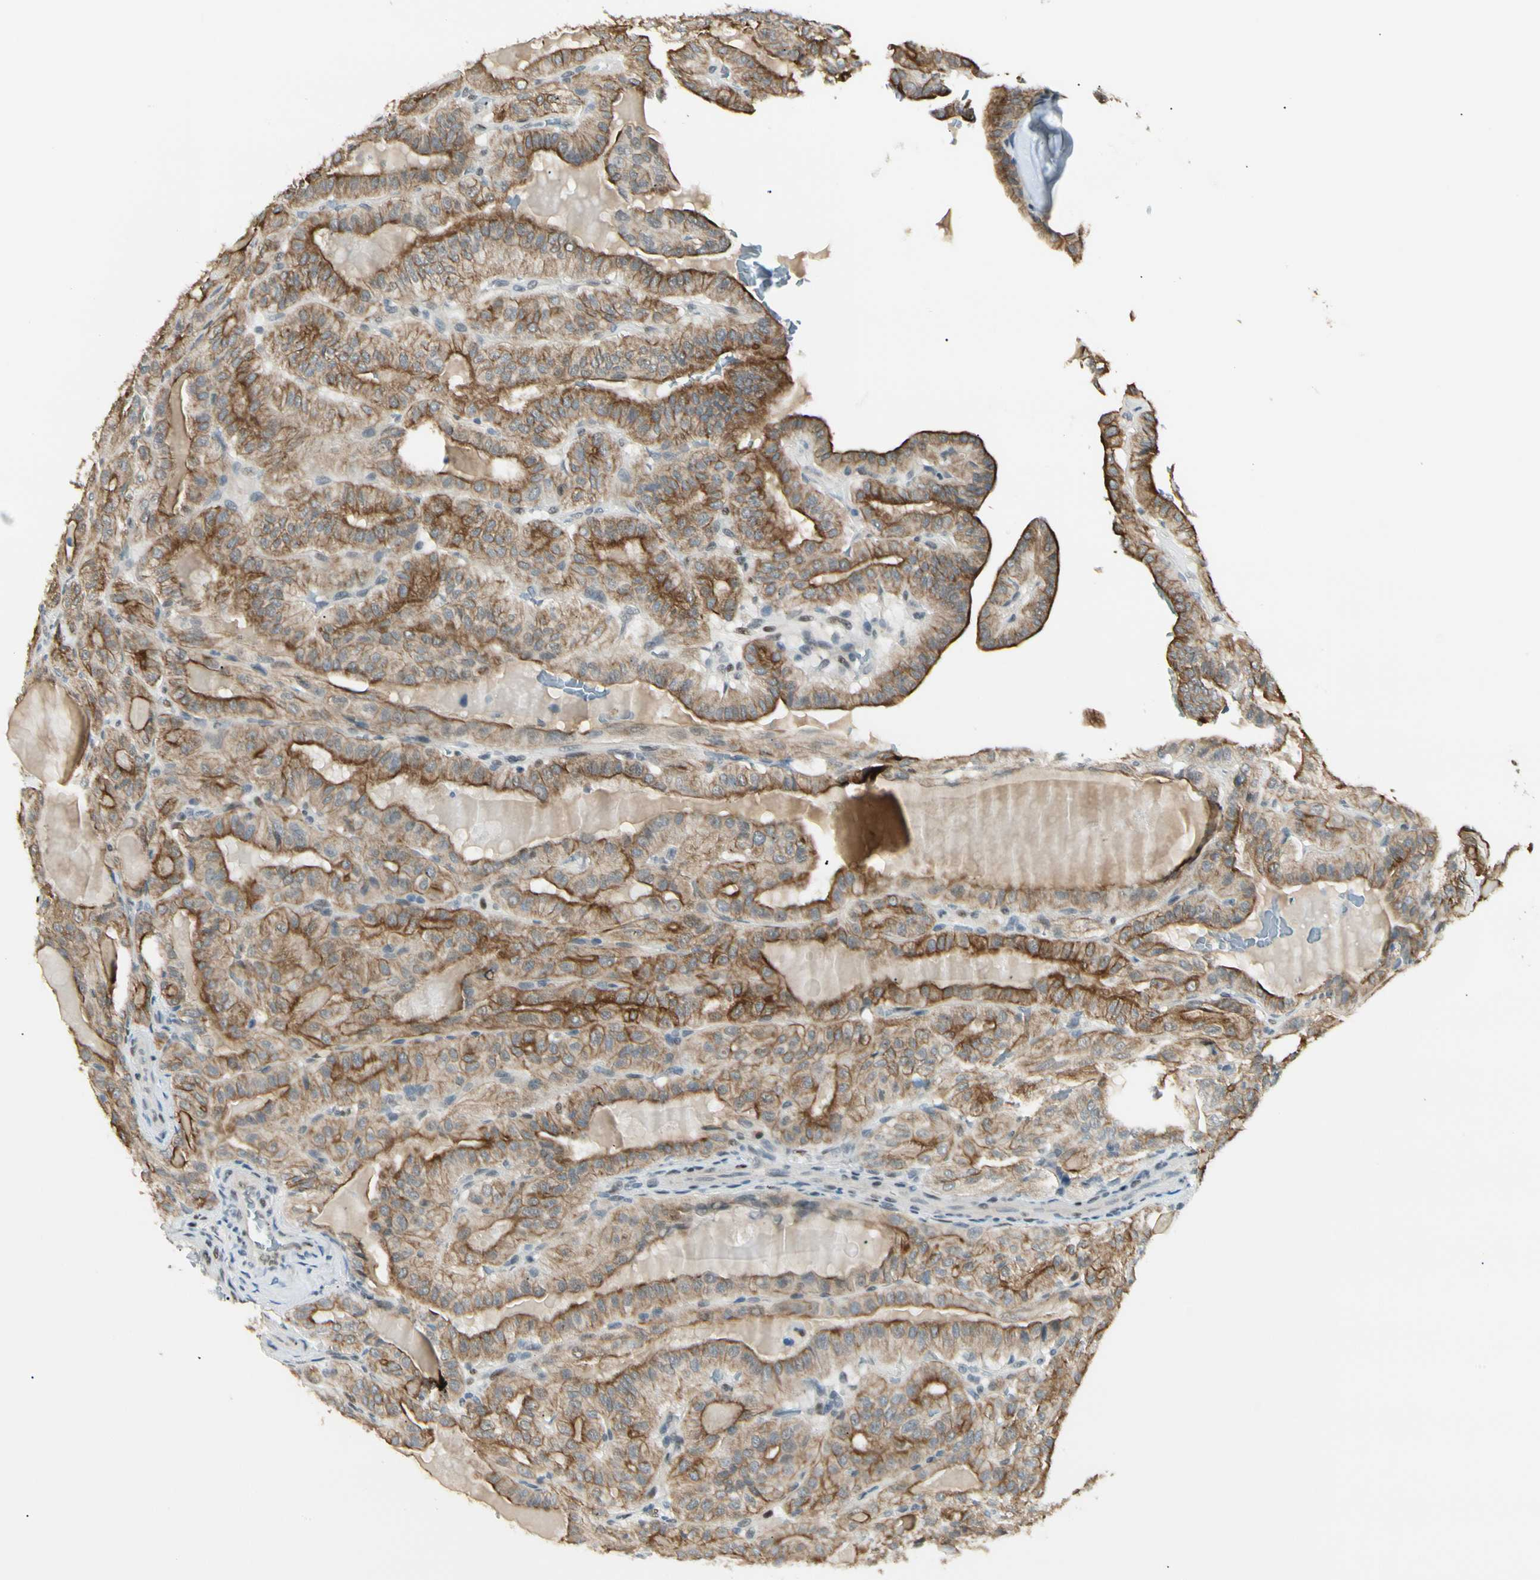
{"staining": {"intensity": "moderate", "quantity": ">75%", "location": "cytoplasmic/membranous"}, "tissue": "thyroid cancer", "cell_type": "Tumor cells", "image_type": "cancer", "snomed": [{"axis": "morphology", "description": "Papillary adenocarcinoma, NOS"}, {"axis": "topography", "description": "Thyroid gland"}], "caption": "Immunohistochemical staining of human thyroid cancer demonstrates moderate cytoplasmic/membranous protein expression in about >75% of tumor cells.", "gene": "ATXN1", "patient": {"sex": "male", "age": 77}}